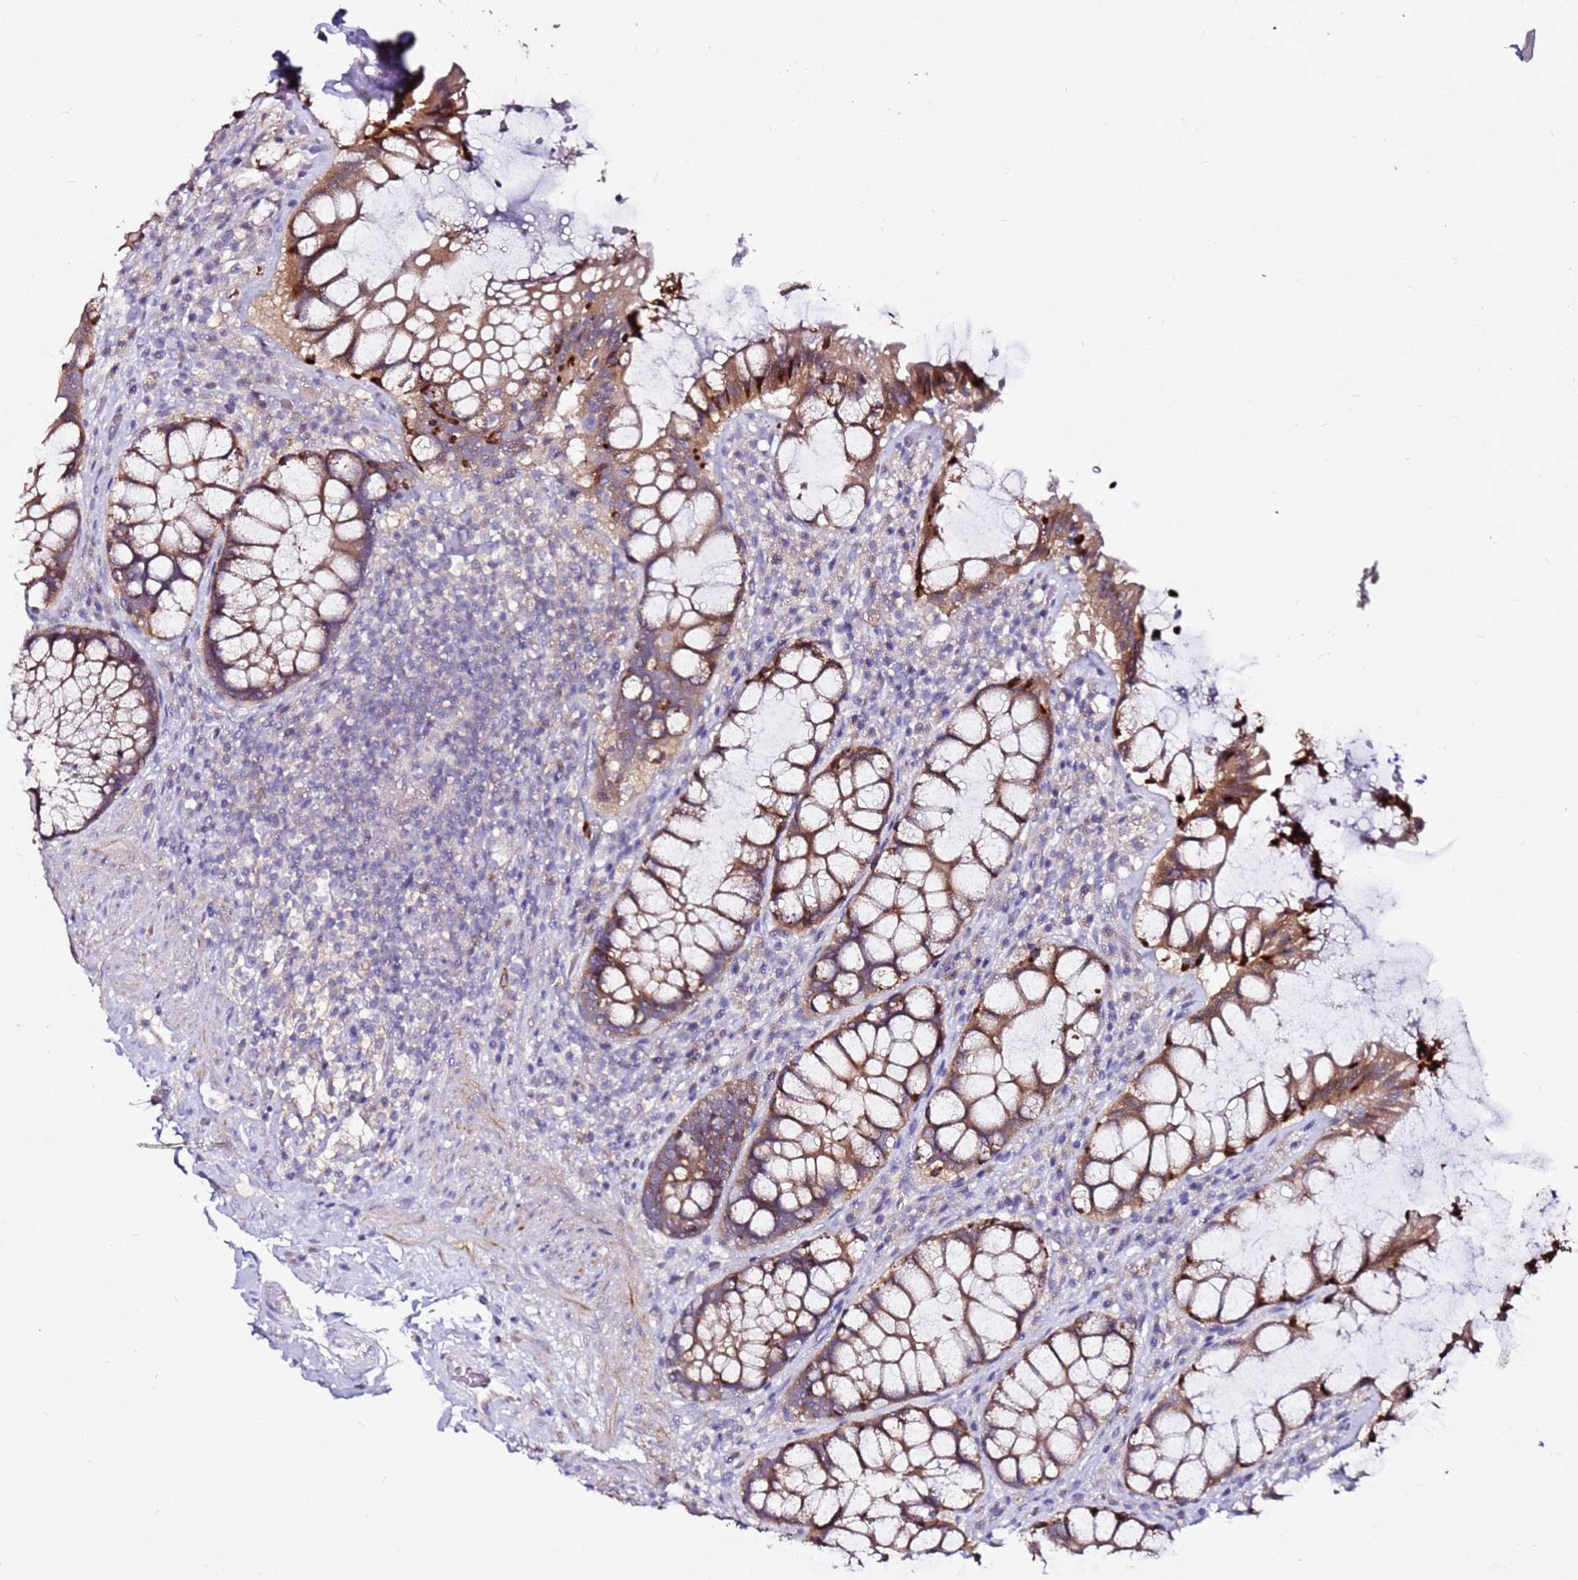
{"staining": {"intensity": "moderate", "quantity": "25%-75%", "location": "cytoplasmic/membranous"}, "tissue": "rectum", "cell_type": "Glandular cells", "image_type": "normal", "snomed": [{"axis": "morphology", "description": "Normal tissue, NOS"}, {"axis": "topography", "description": "Rectum"}], "caption": "Protein expression by immunohistochemistry demonstrates moderate cytoplasmic/membranous positivity in approximately 25%-75% of glandular cells in benign rectum. Nuclei are stained in blue.", "gene": "SRRM5", "patient": {"sex": "female", "age": 58}}